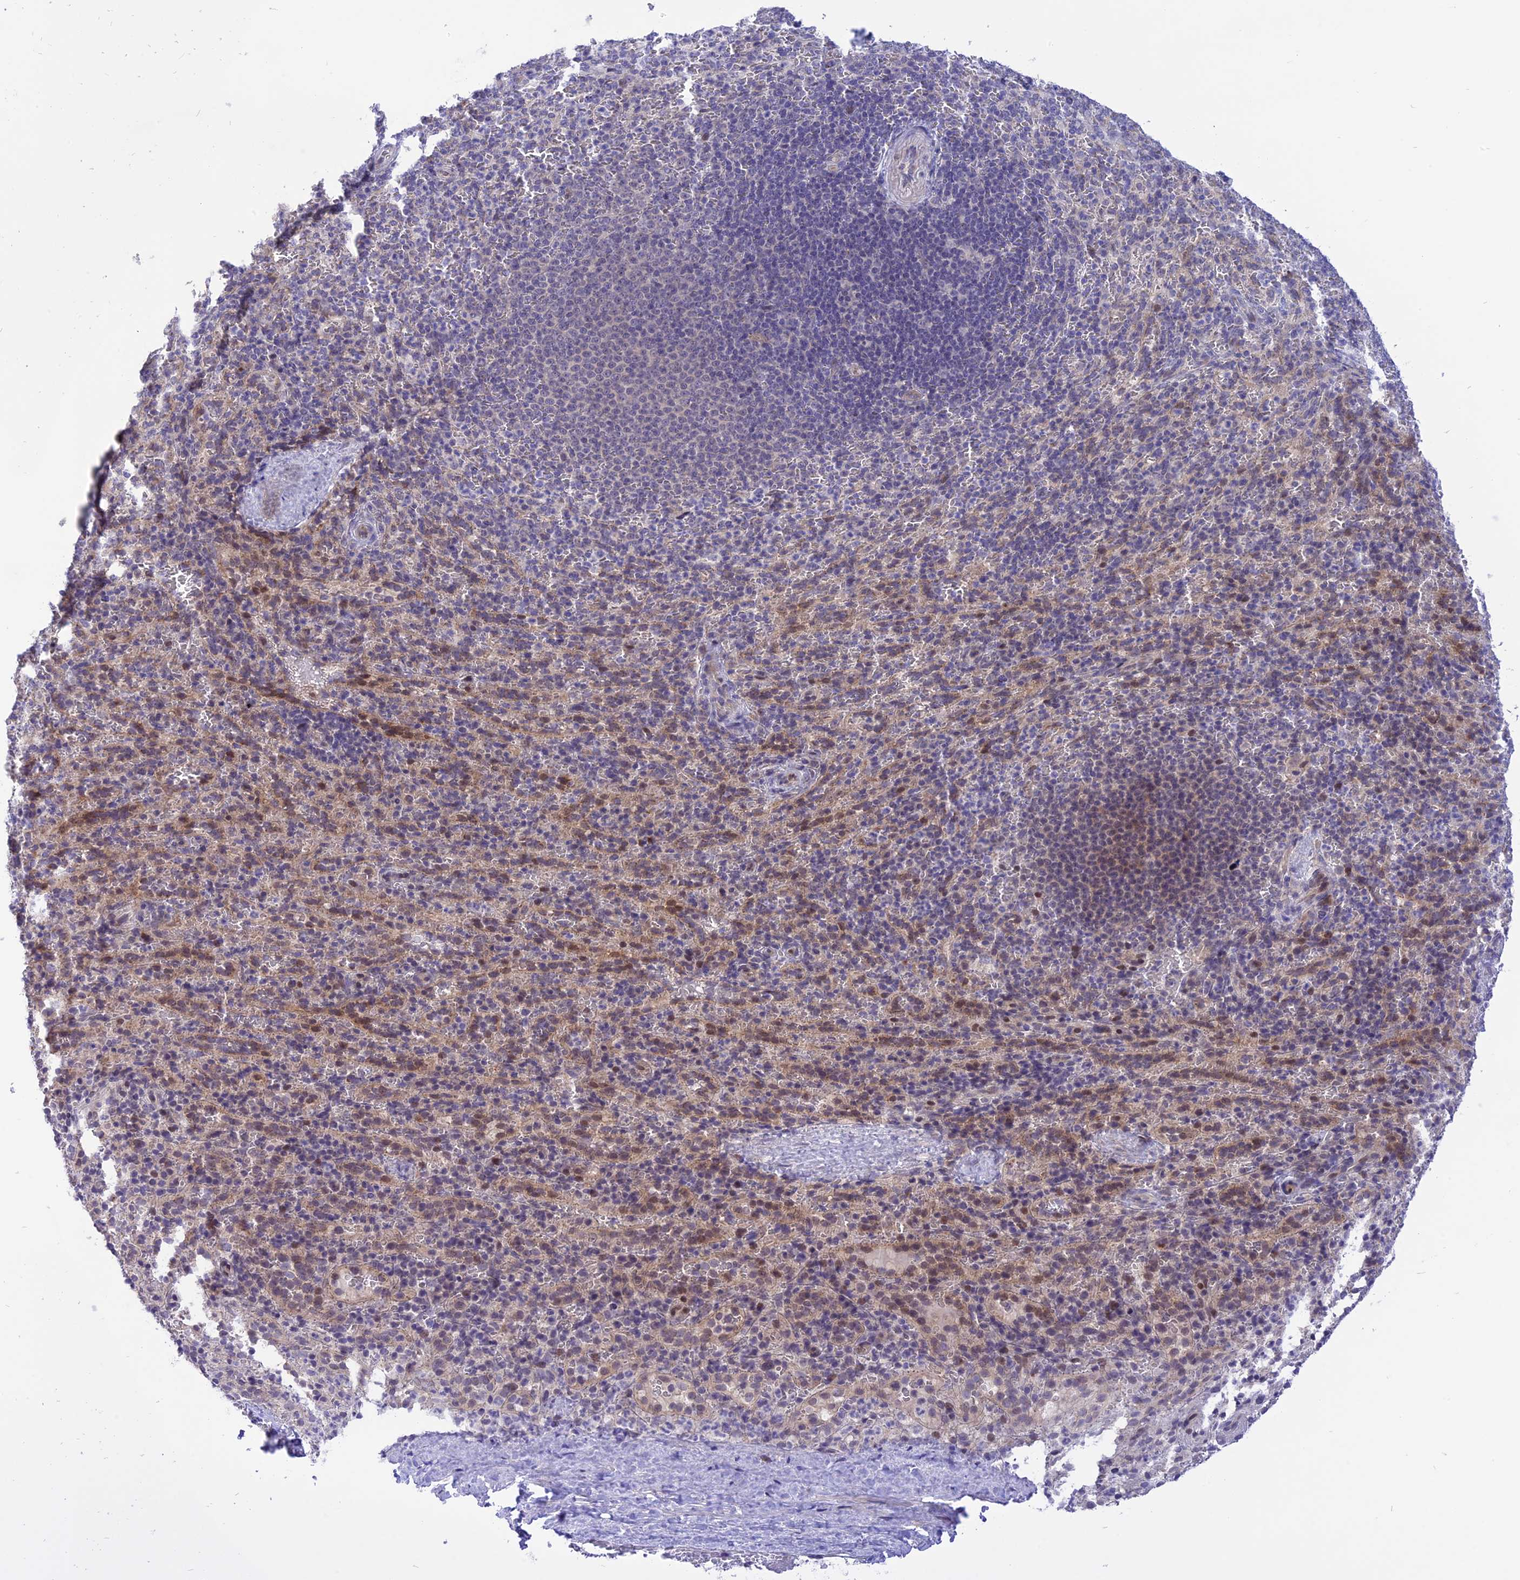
{"staining": {"intensity": "moderate", "quantity": "<25%", "location": "cytoplasmic/membranous,nuclear"}, "tissue": "spleen", "cell_type": "Cells in red pulp", "image_type": "normal", "snomed": [{"axis": "morphology", "description": "Normal tissue, NOS"}, {"axis": "topography", "description": "Spleen"}], "caption": "The image reveals staining of unremarkable spleen, revealing moderate cytoplasmic/membranous,nuclear protein expression (brown color) within cells in red pulp. The staining was performed using DAB, with brown indicating positive protein expression. Nuclei are stained blue with hematoxylin.", "gene": "ZNF837", "patient": {"sex": "female", "age": 21}}